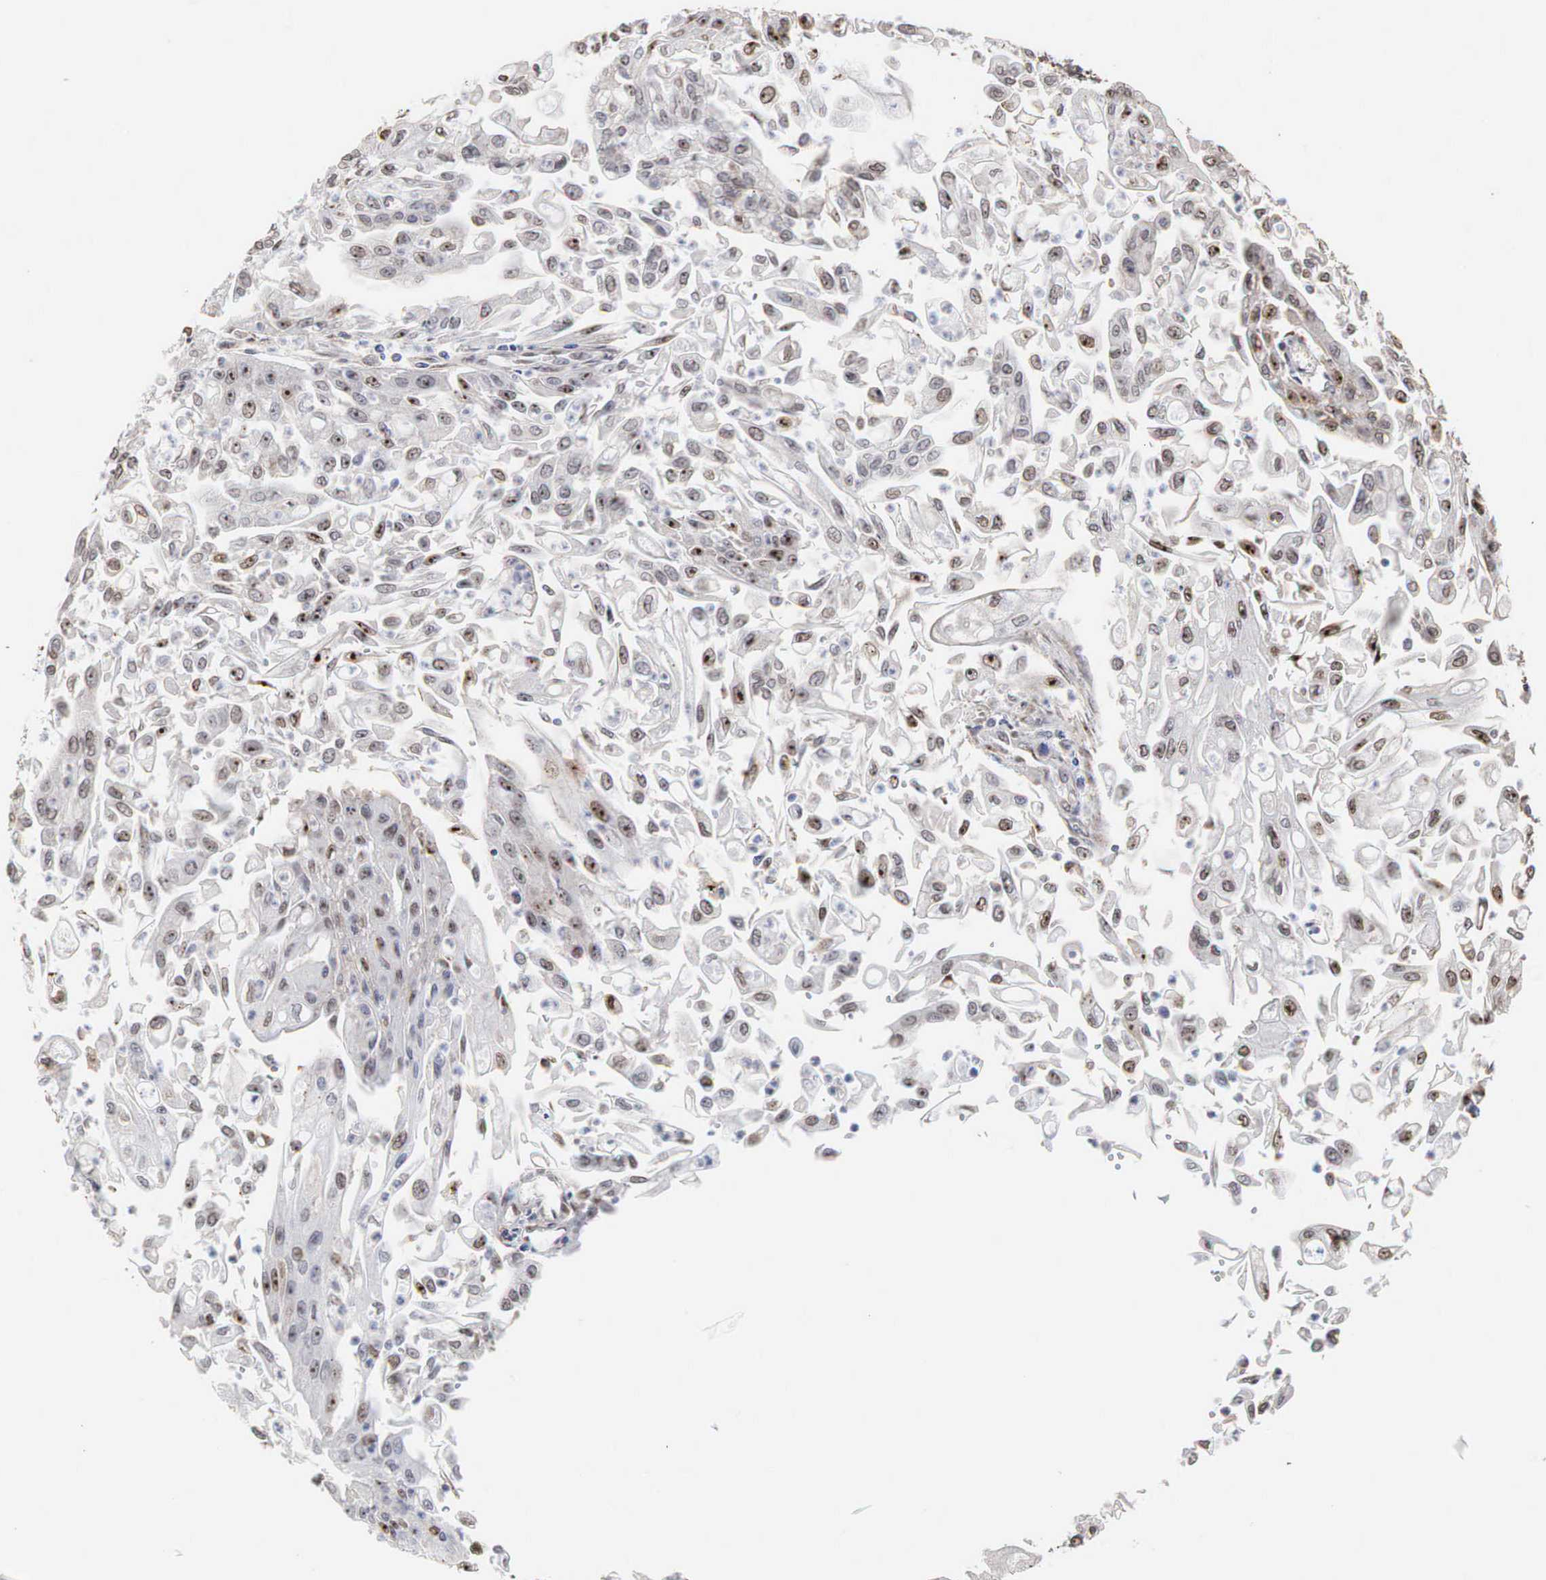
{"staining": {"intensity": "strong", "quantity": ">75%", "location": "cytoplasmic/membranous,nuclear"}, "tissue": "endometrial cancer", "cell_type": "Tumor cells", "image_type": "cancer", "snomed": [{"axis": "morphology", "description": "Adenocarcinoma, NOS"}, {"axis": "topography", "description": "Endometrium"}], "caption": "Brown immunohistochemical staining in human endometrial cancer (adenocarcinoma) exhibits strong cytoplasmic/membranous and nuclear expression in about >75% of tumor cells.", "gene": "DKC1", "patient": {"sex": "female", "age": 75}}